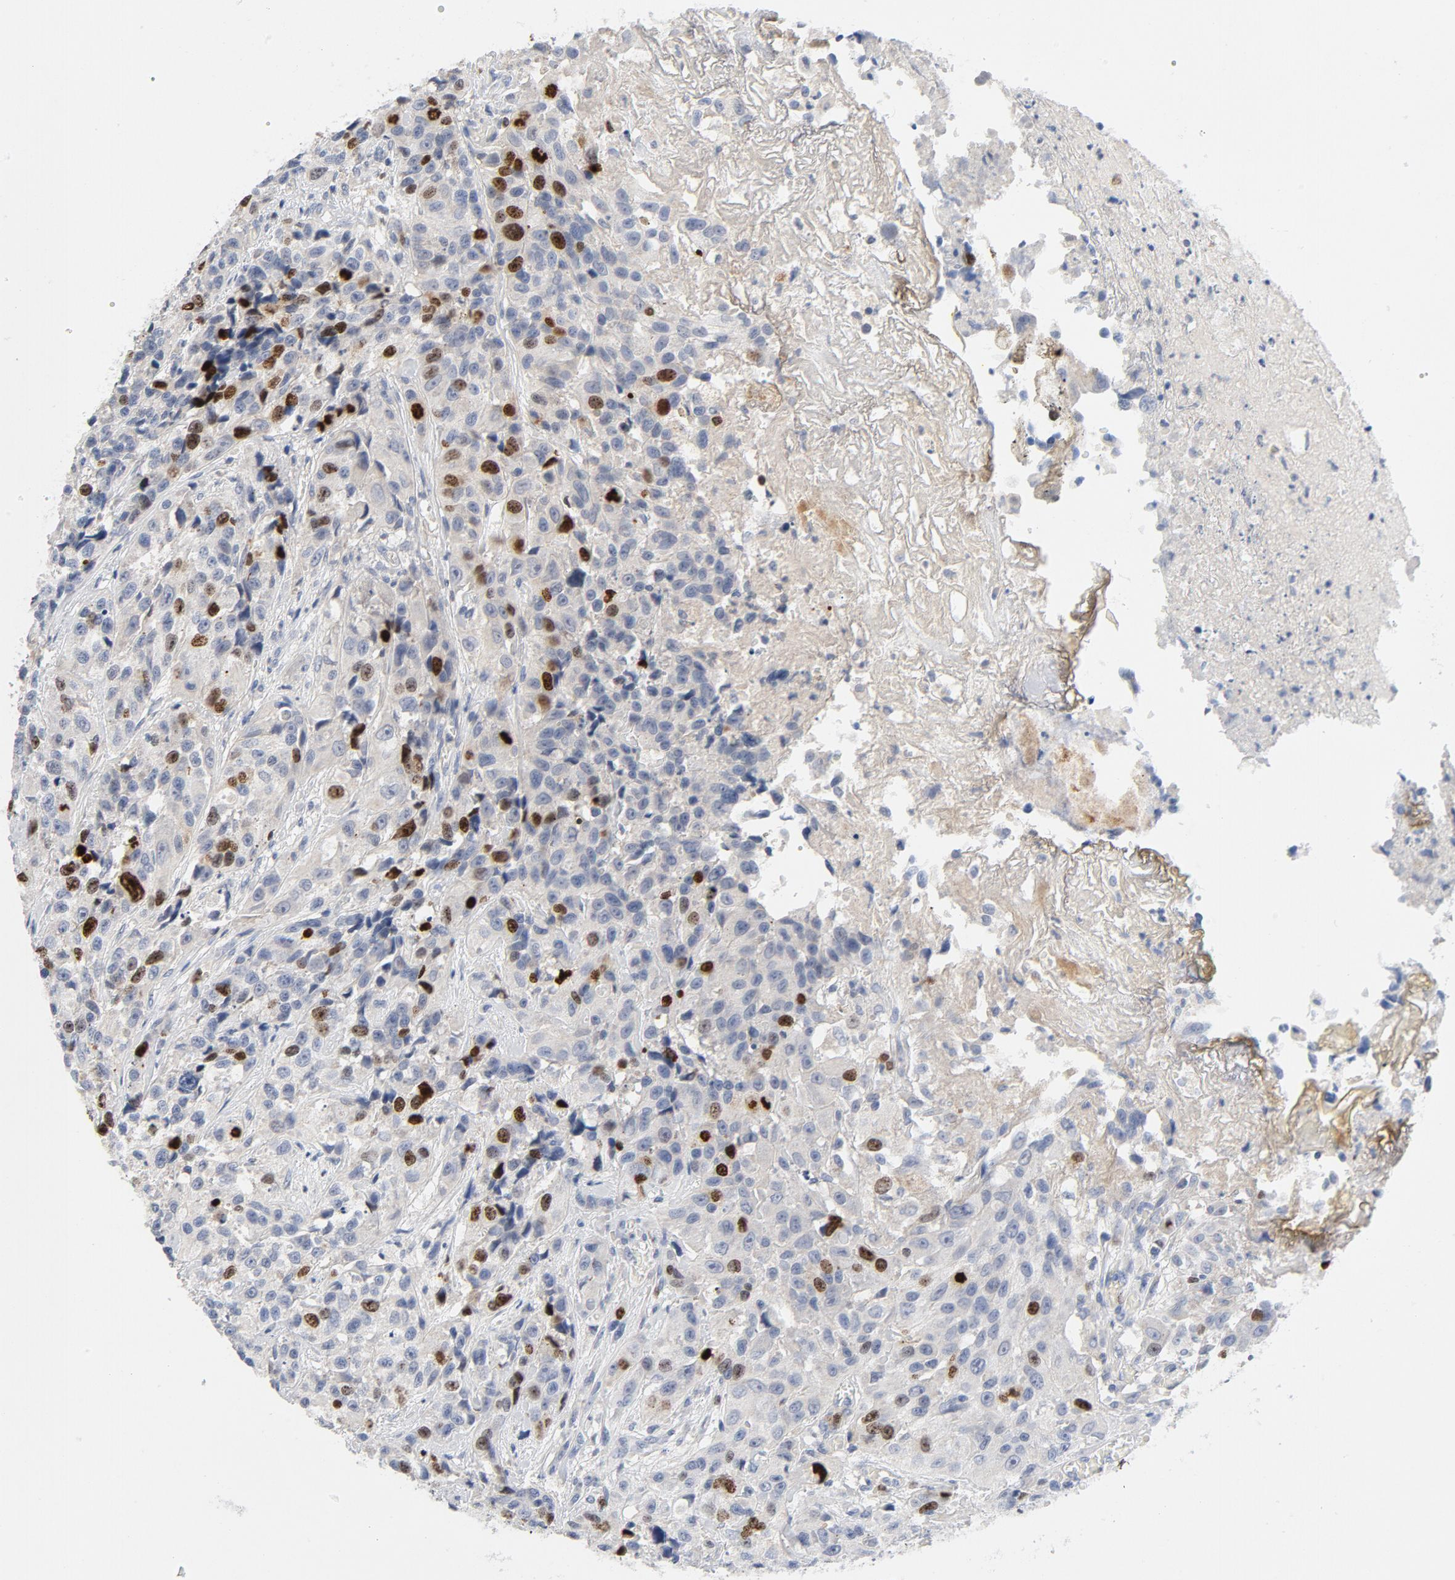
{"staining": {"intensity": "moderate", "quantity": "<25%", "location": "nuclear"}, "tissue": "urothelial cancer", "cell_type": "Tumor cells", "image_type": "cancer", "snomed": [{"axis": "morphology", "description": "Urothelial carcinoma, High grade"}, {"axis": "topography", "description": "Urinary bladder"}], "caption": "Moderate nuclear expression for a protein is identified in about <25% of tumor cells of urothelial cancer using immunohistochemistry.", "gene": "BIRC5", "patient": {"sex": "female", "age": 81}}